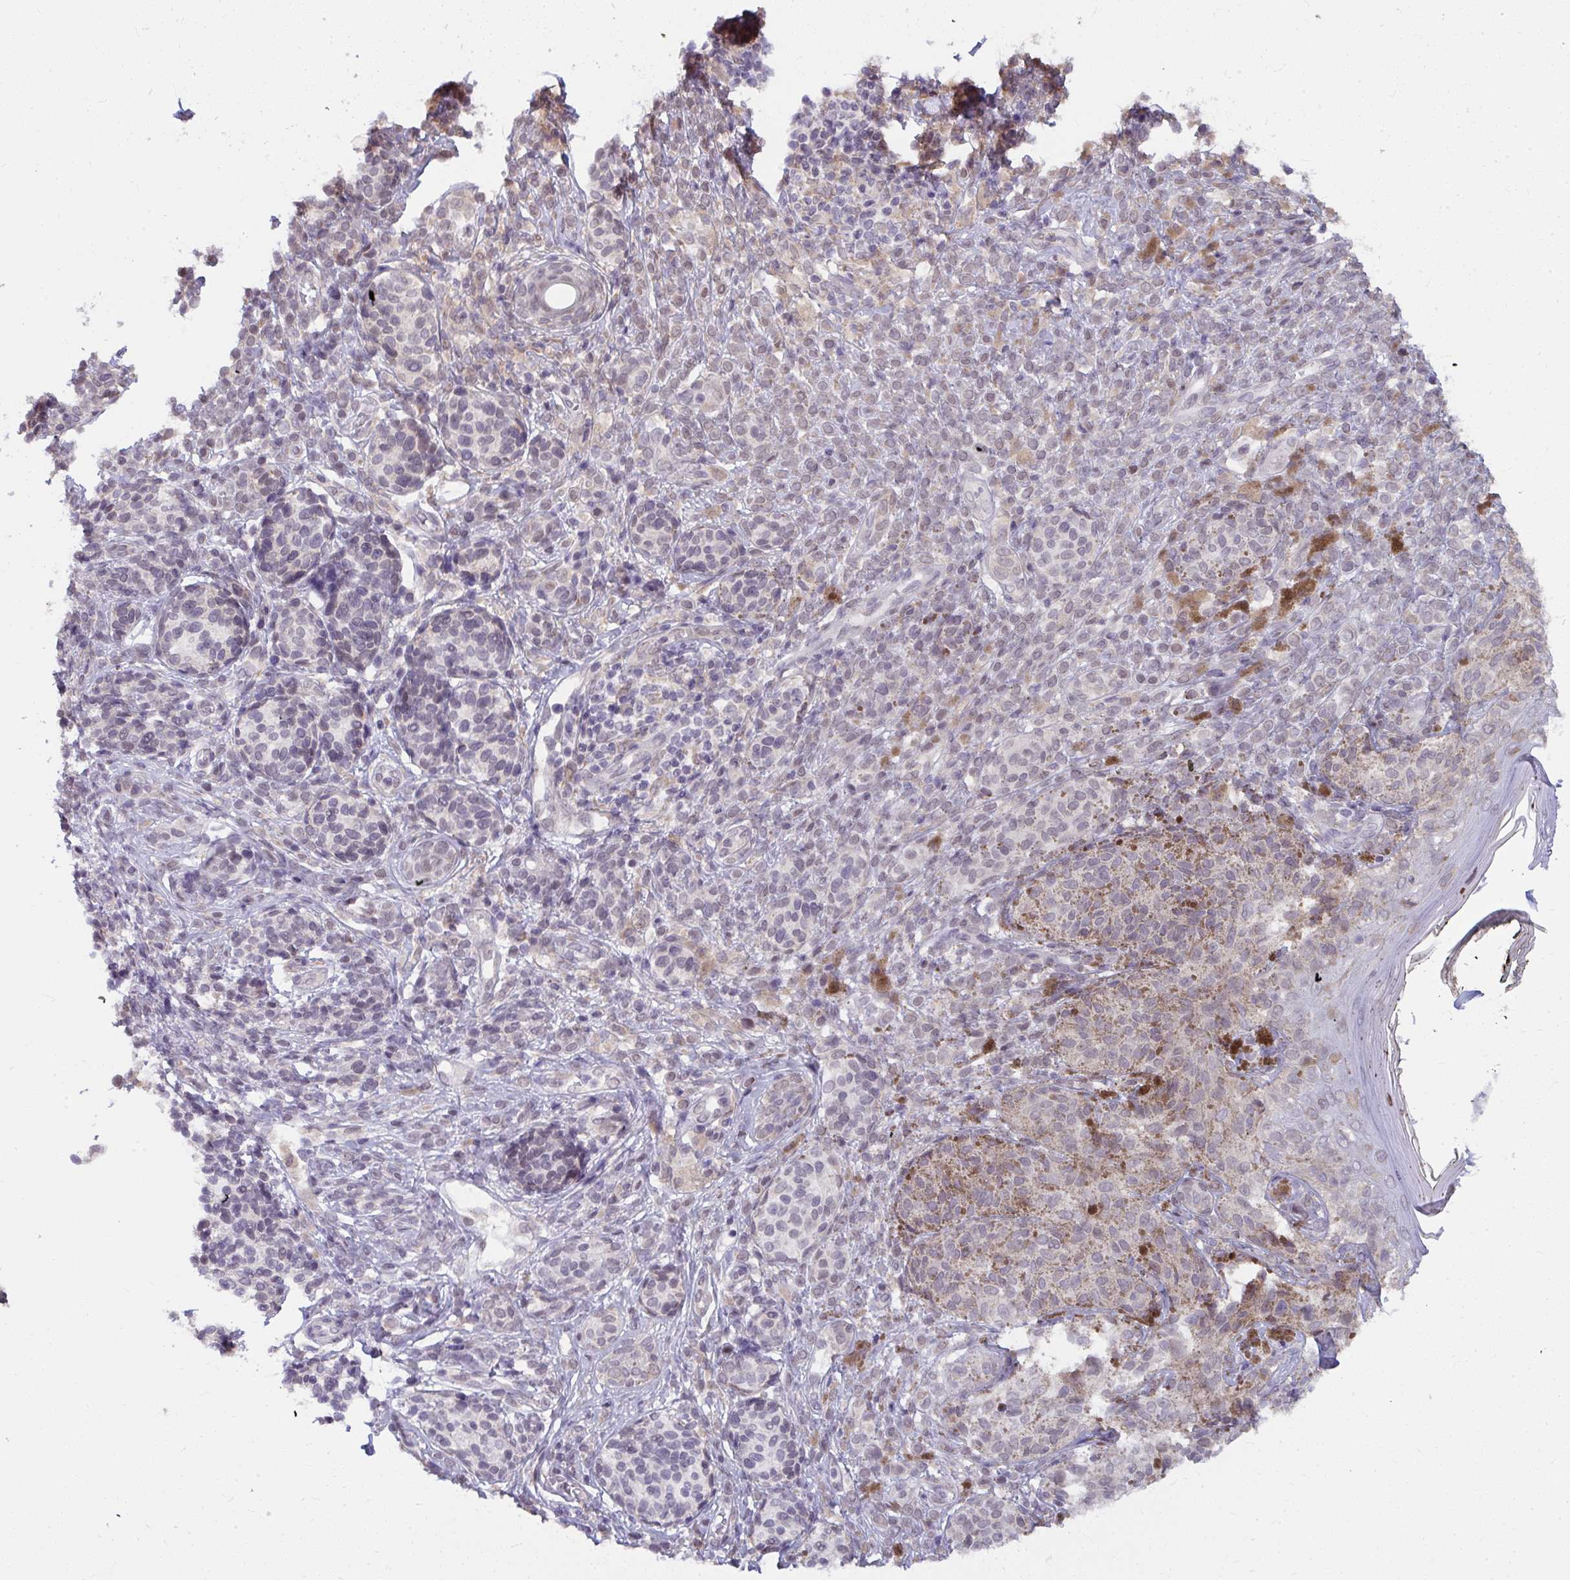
{"staining": {"intensity": "negative", "quantity": "none", "location": "none"}, "tissue": "melanoma", "cell_type": "Tumor cells", "image_type": "cancer", "snomed": [{"axis": "morphology", "description": "Malignant melanoma, NOS"}, {"axis": "topography", "description": "Skin"}], "caption": "Immunohistochemical staining of melanoma exhibits no significant expression in tumor cells. (Immunohistochemistry (ihc), brightfield microscopy, high magnification).", "gene": "NMNAT1", "patient": {"sex": "male", "age": 42}}